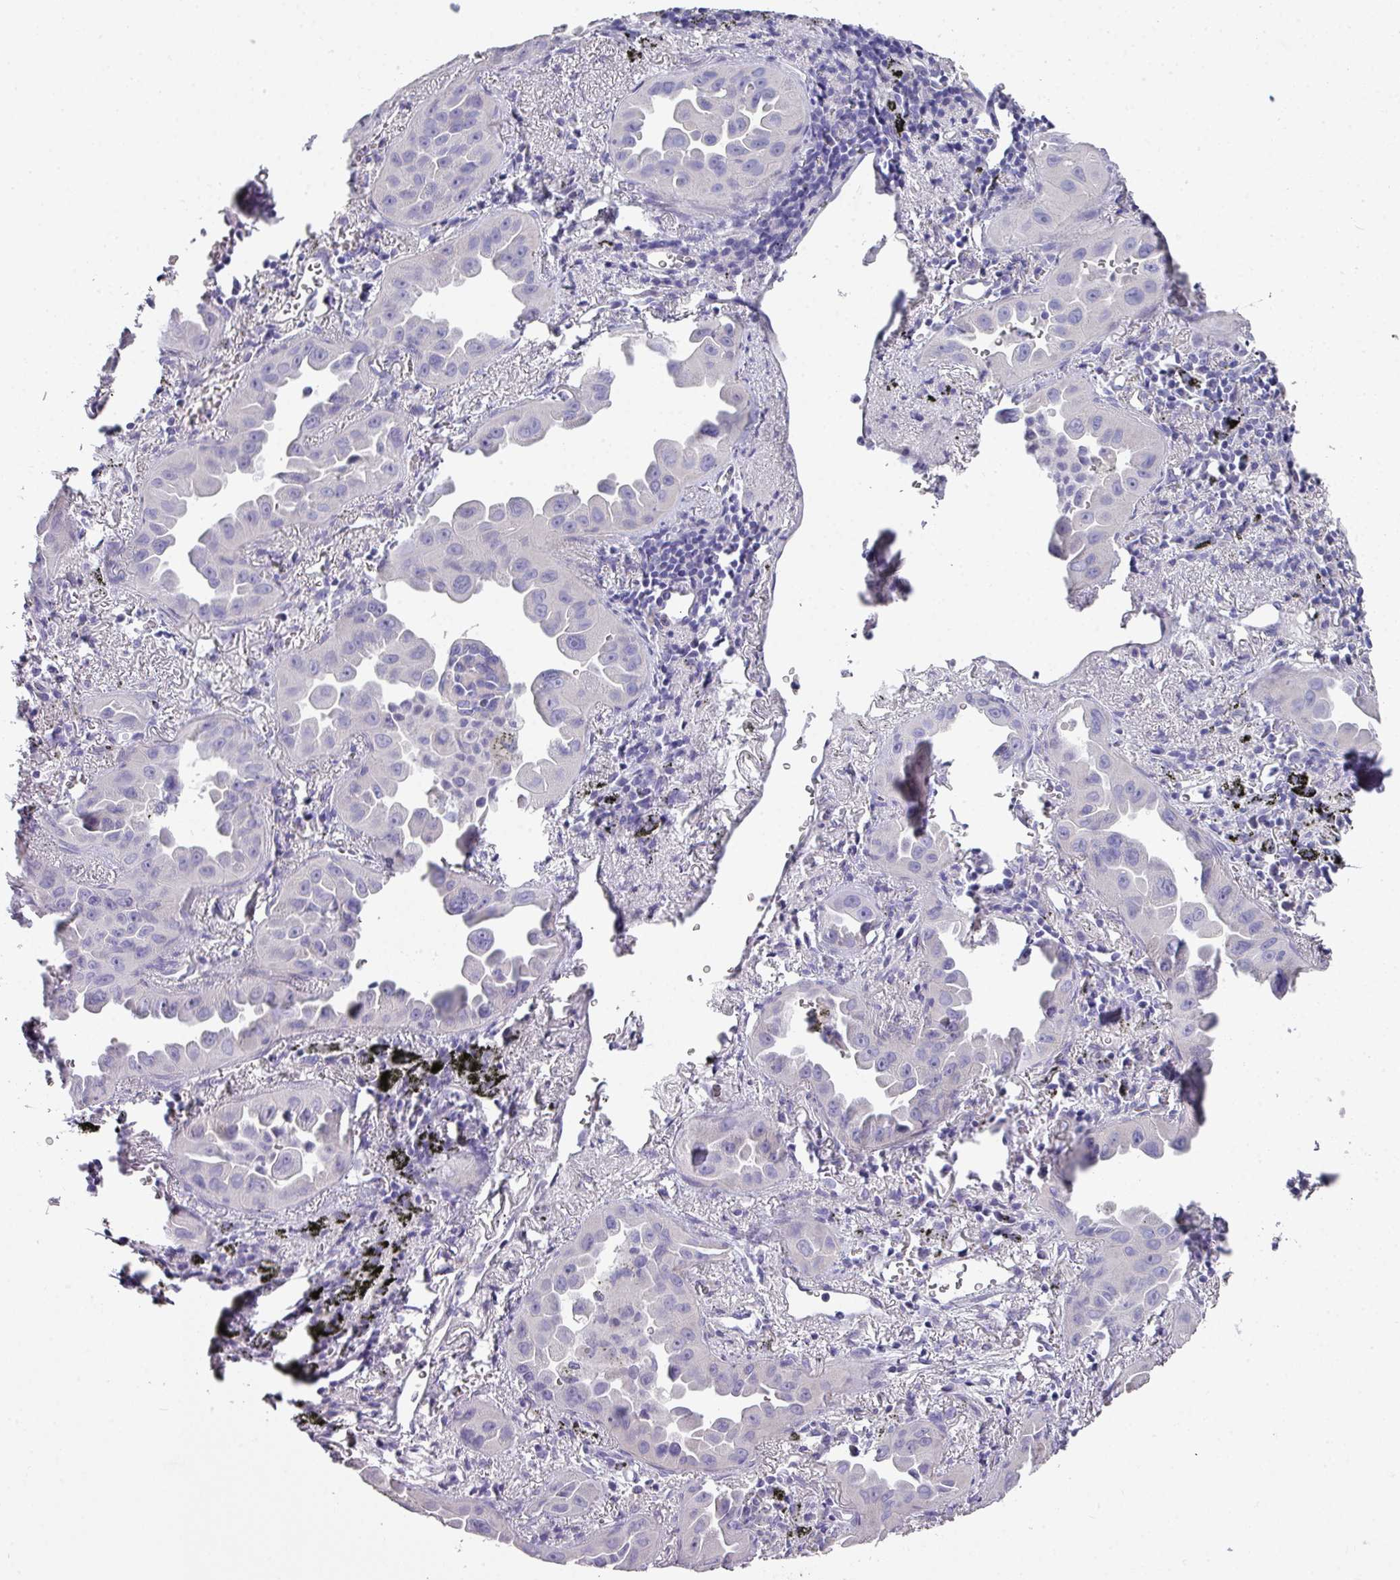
{"staining": {"intensity": "negative", "quantity": "none", "location": "none"}, "tissue": "lung cancer", "cell_type": "Tumor cells", "image_type": "cancer", "snomed": [{"axis": "morphology", "description": "Adenocarcinoma, NOS"}, {"axis": "topography", "description": "Lung"}], "caption": "A photomicrograph of human lung cancer (adenocarcinoma) is negative for staining in tumor cells.", "gene": "GLI4", "patient": {"sex": "male", "age": 68}}